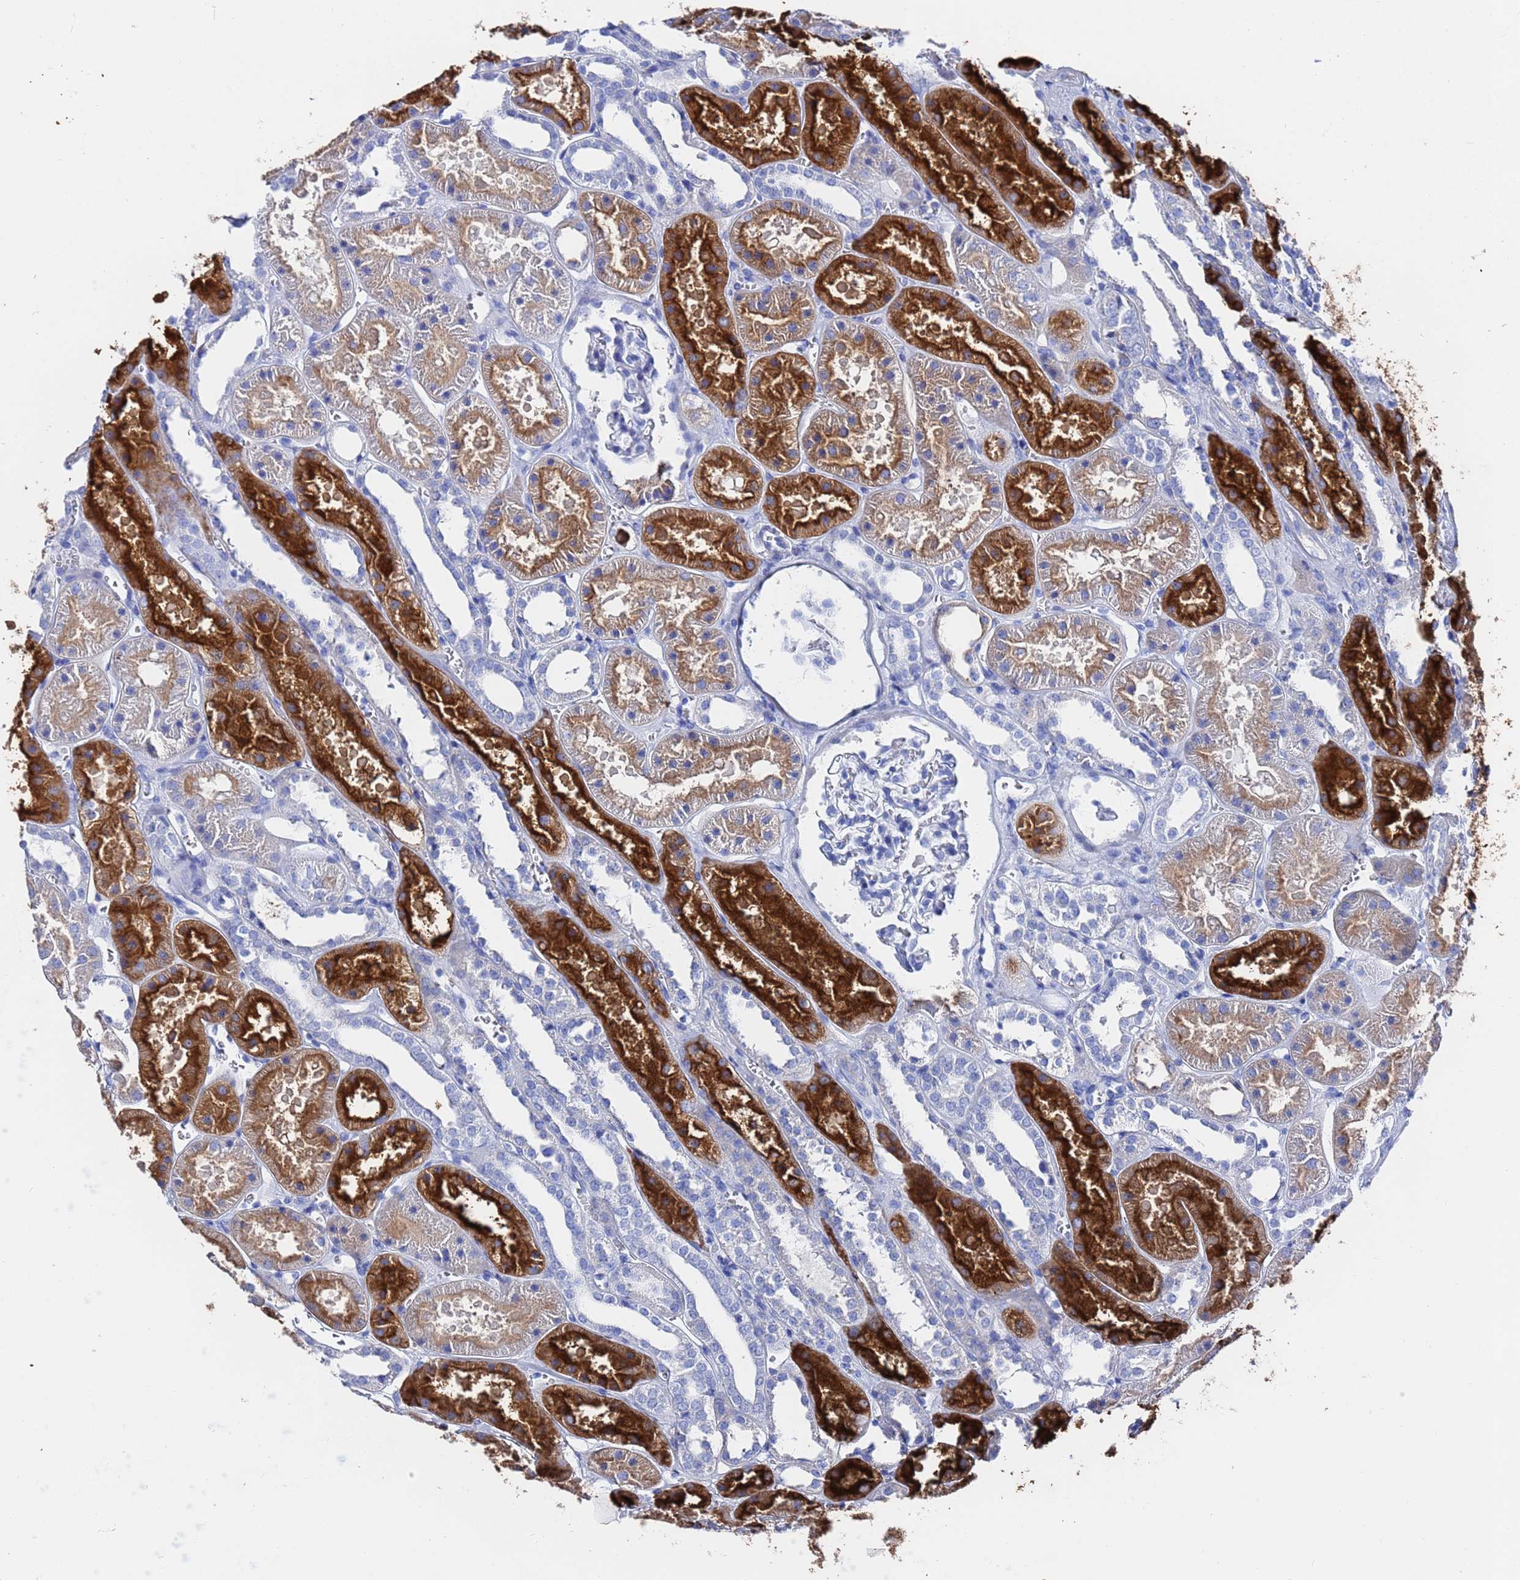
{"staining": {"intensity": "negative", "quantity": "none", "location": "none"}, "tissue": "kidney", "cell_type": "Cells in glomeruli", "image_type": "normal", "snomed": [{"axis": "morphology", "description": "Normal tissue, NOS"}, {"axis": "topography", "description": "Kidney"}], "caption": "Photomicrograph shows no significant protein expression in cells in glomeruli of normal kidney. (IHC, brightfield microscopy, high magnification).", "gene": "GGT1", "patient": {"sex": "female", "age": 41}}